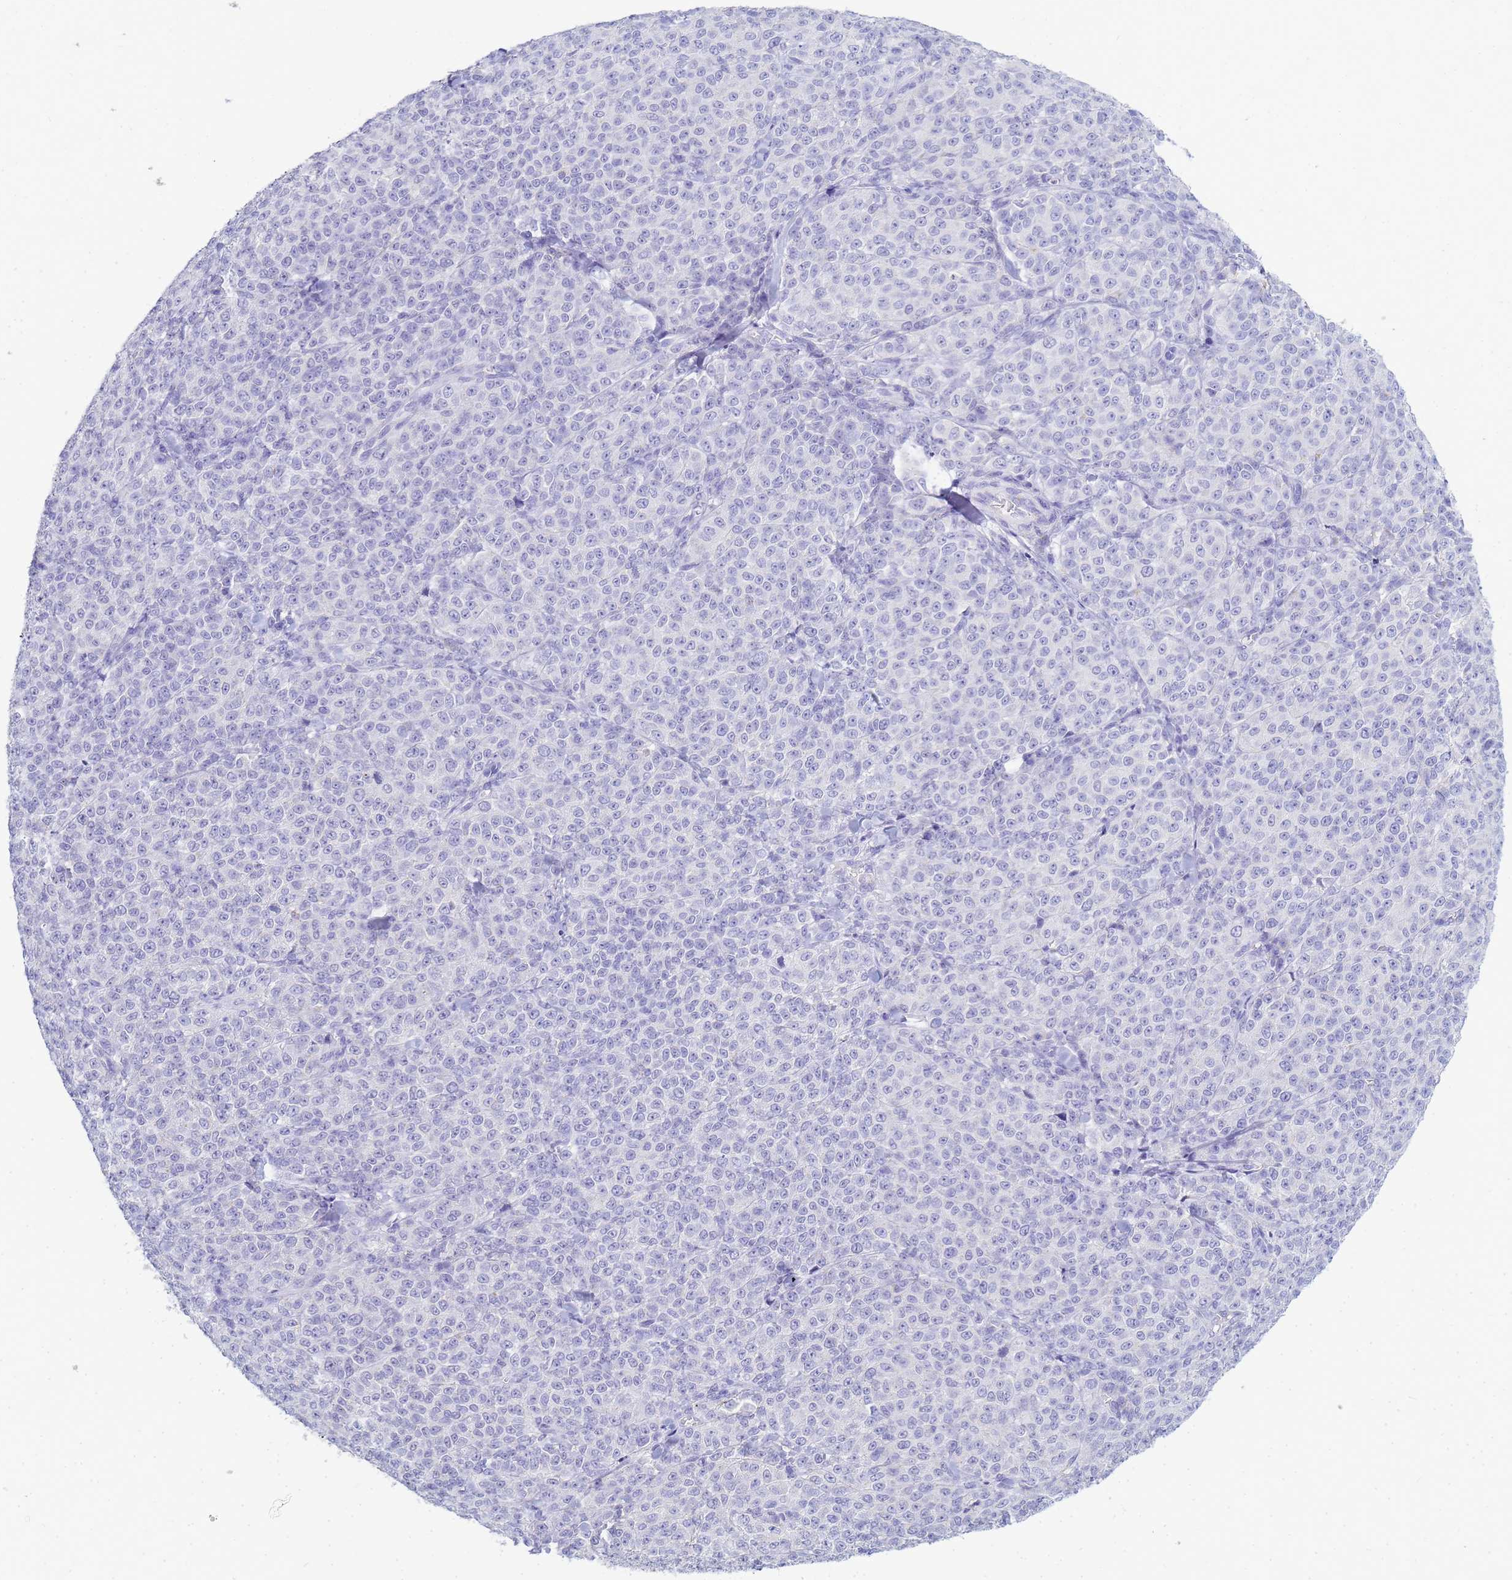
{"staining": {"intensity": "negative", "quantity": "none", "location": "none"}, "tissue": "melanoma", "cell_type": "Tumor cells", "image_type": "cancer", "snomed": [{"axis": "morphology", "description": "Normal tissue, NOS"}, {"axis": "morphology", "description": "Malignant melanoma, NOS"}, {"axis": "topography", "description": "Skin"}], "caption": "Melanoma was stained to show a protein in brown. There is no significant expression in tumor cells.", "gene": "B3GNT8", "patient": {"sex": "female", "age": 34}}